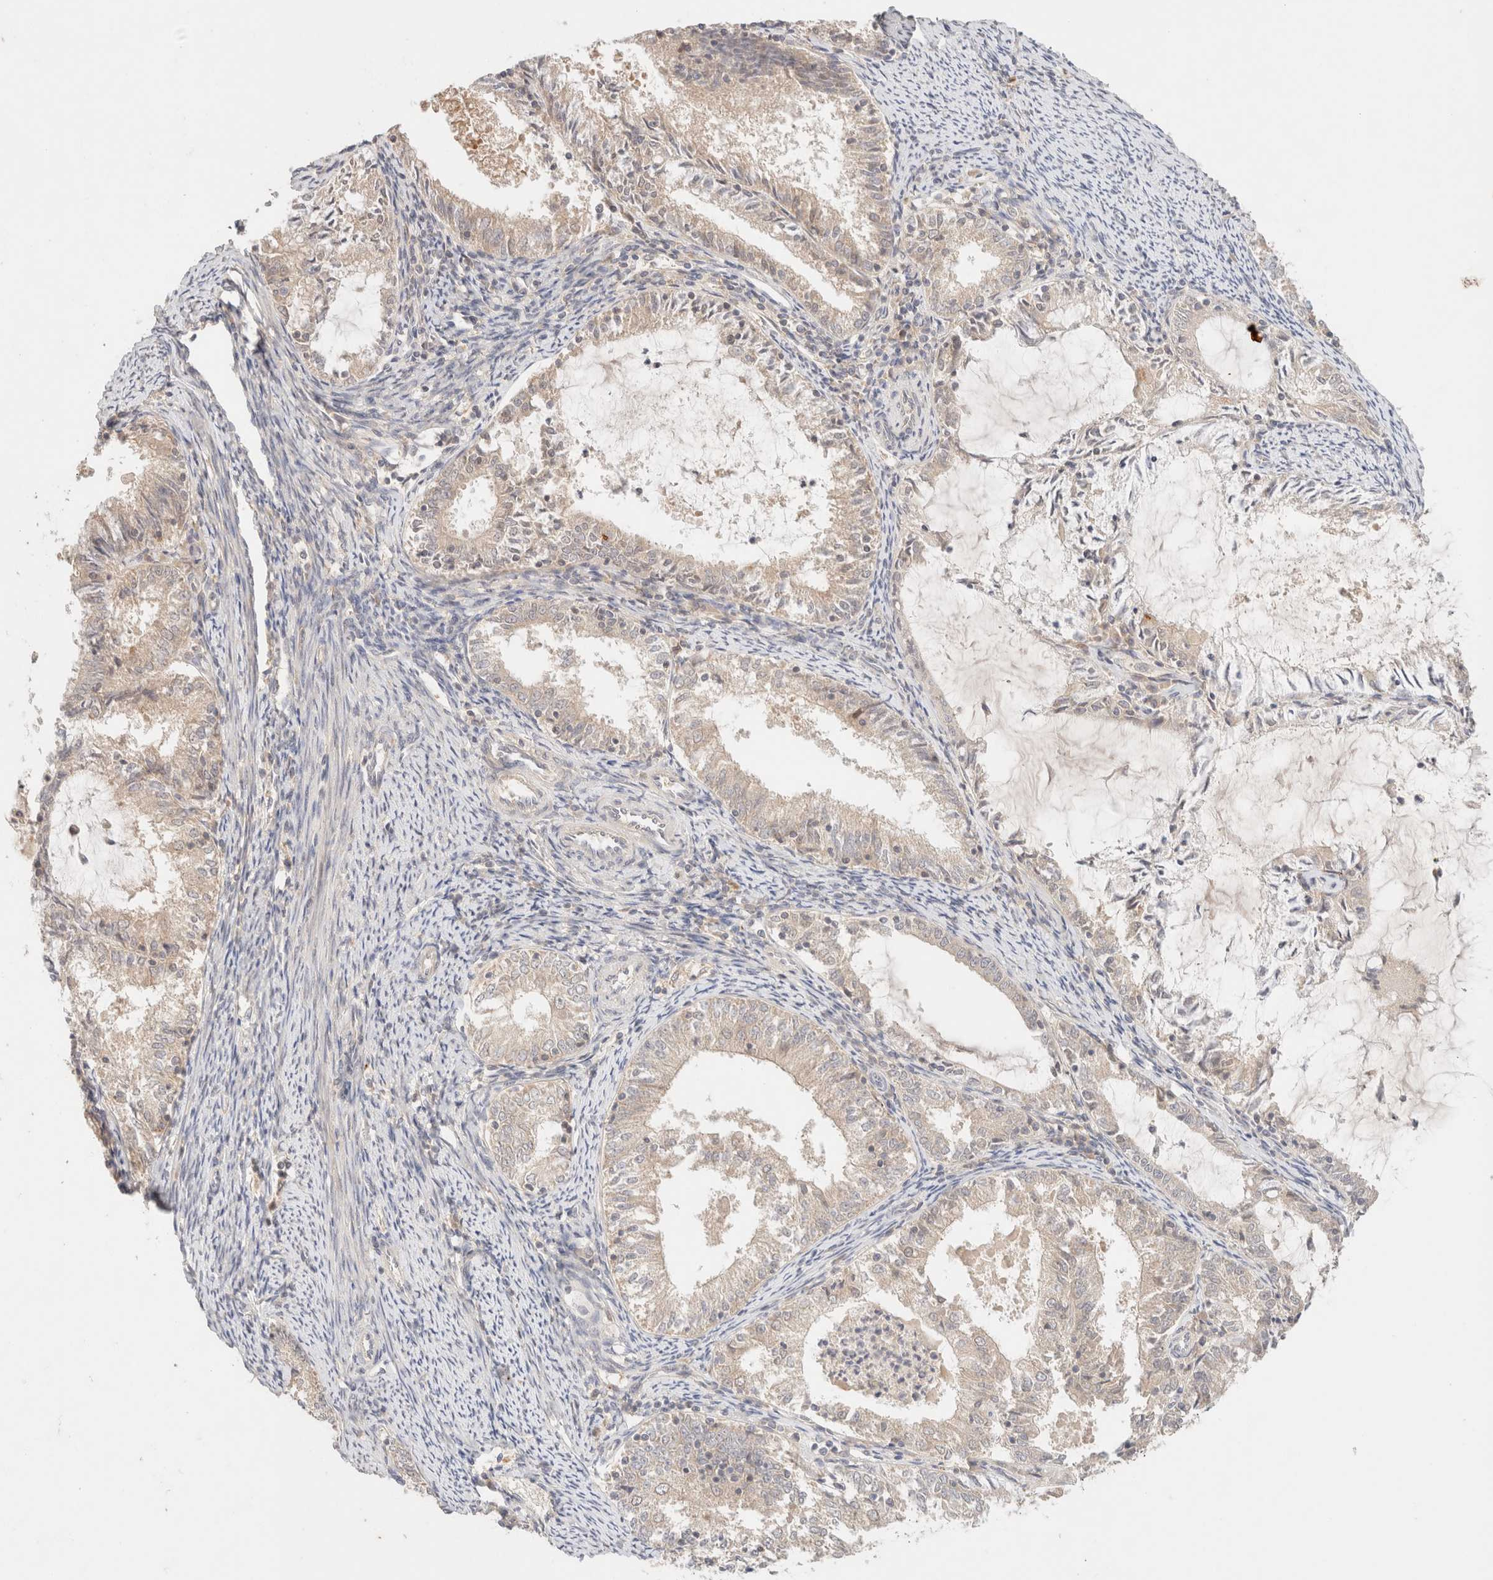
{"staining": {"intensity": "weak", "quantity": "<25%", "location": "cytoplasmic/membranous"}, "tissue": "endometrial cancer", "cell_type": "Tumor cells", "image_type": "cancer", "snomed": [{"axis": "morphology", "description": "Adenocarcinoma, NOS"}, {"axis": "topography", "description": "Endometrium"}], "caption": "IHC photomicrograph of human endometrial adenocarcinoma stained for a protein (brown), which displays no staining in tumor cells.", "gene": "SARM1", "patient": {"sex": "female", "age": 57}}